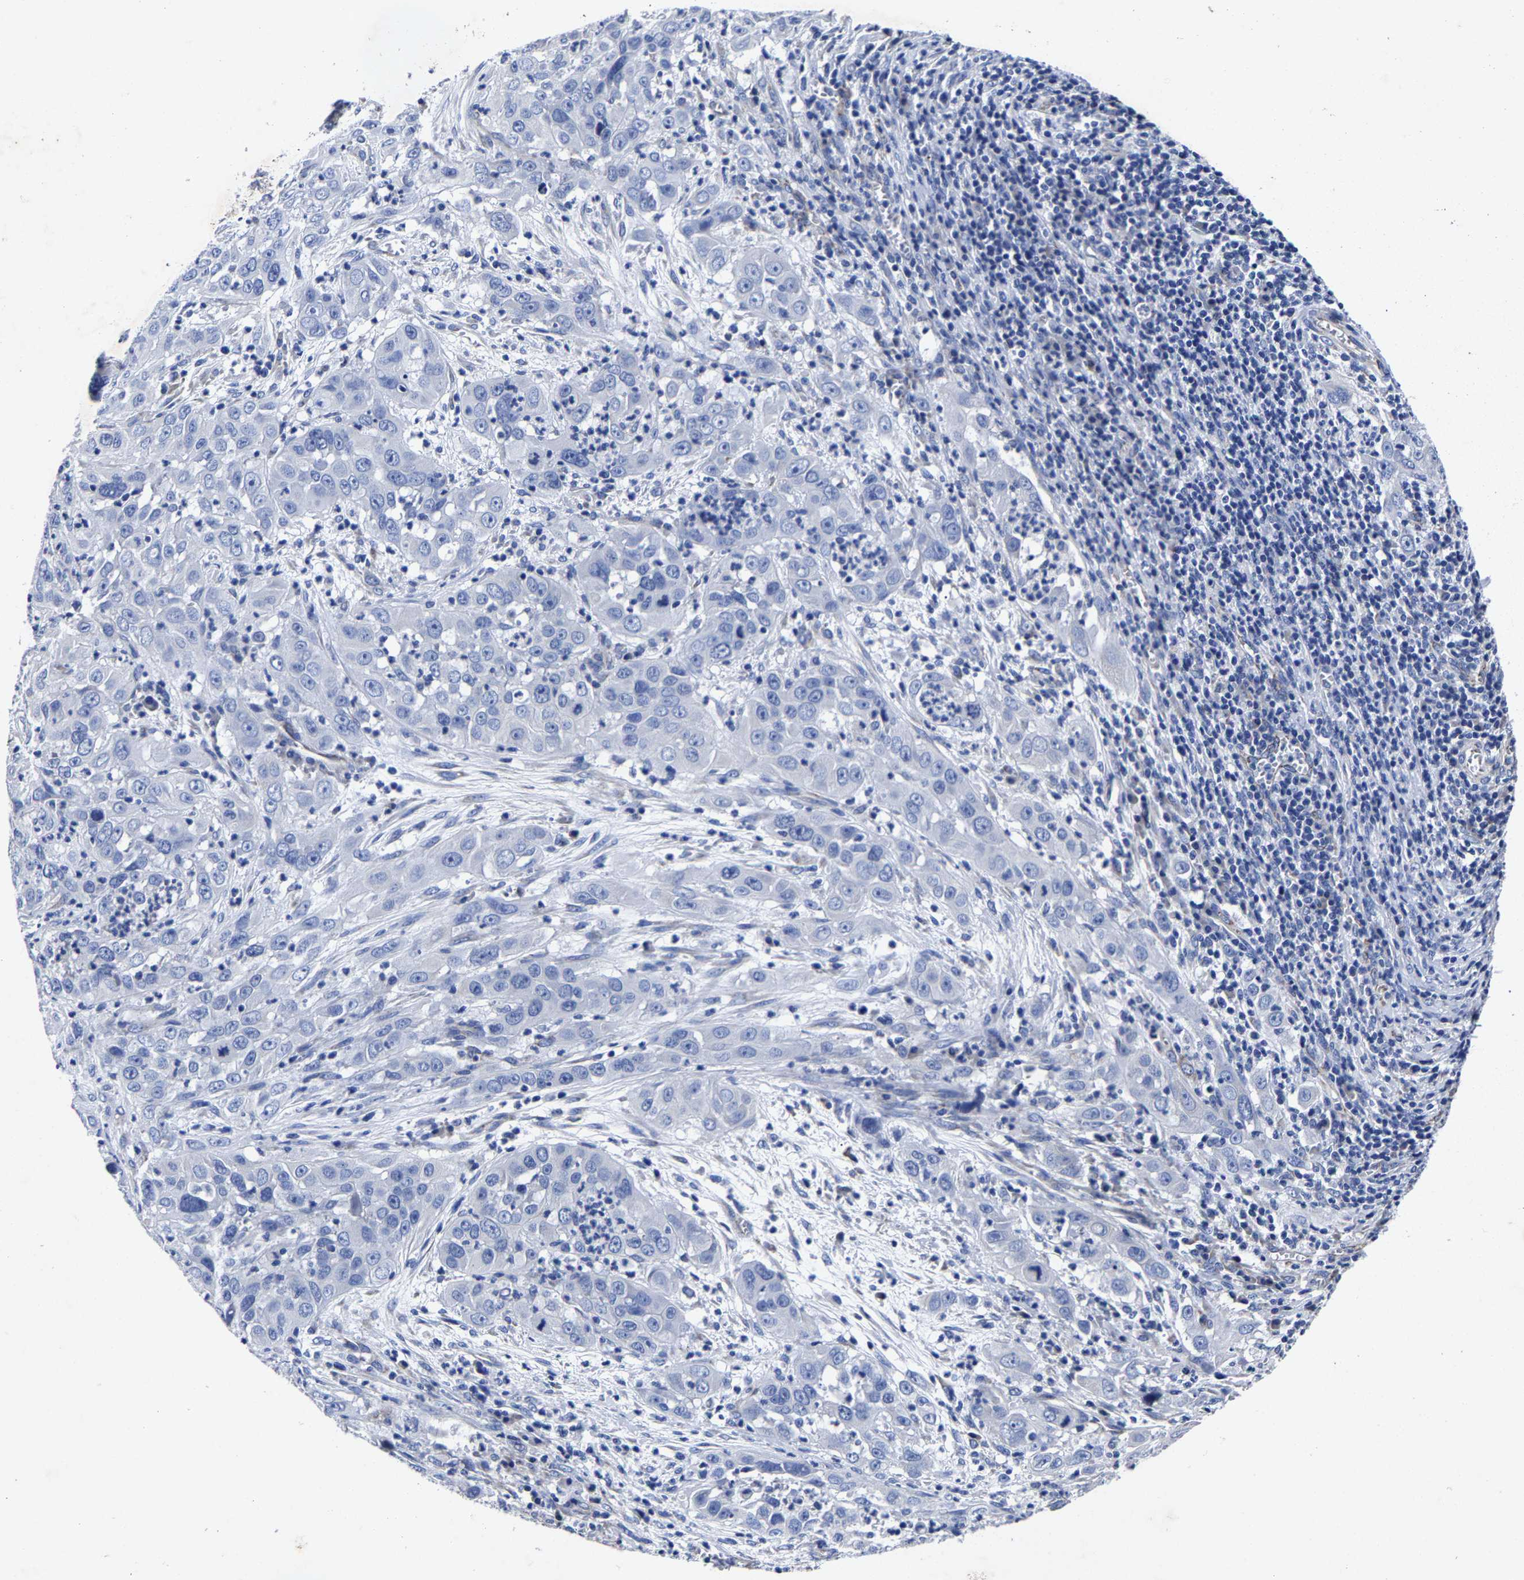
{"staining": {"intensity": "negative", "quantity": "none", "location": "none"}, "tissue": "cervical cancer", "cell_type": "Tumor cells", "image_type": "cancer", "snomed": [{"axis": "morphology", "description": "Squamous cell carcinoma, NOS"}, {"axis": "topography", "description": "Cervix"}], "caption": "This is an immunohistochemistry image of cervical cancer (squamous cell carcinoma). There is no expression in tumor cells.", "gene": "AASS", "patient": {"sex": "female", "age": 32}}